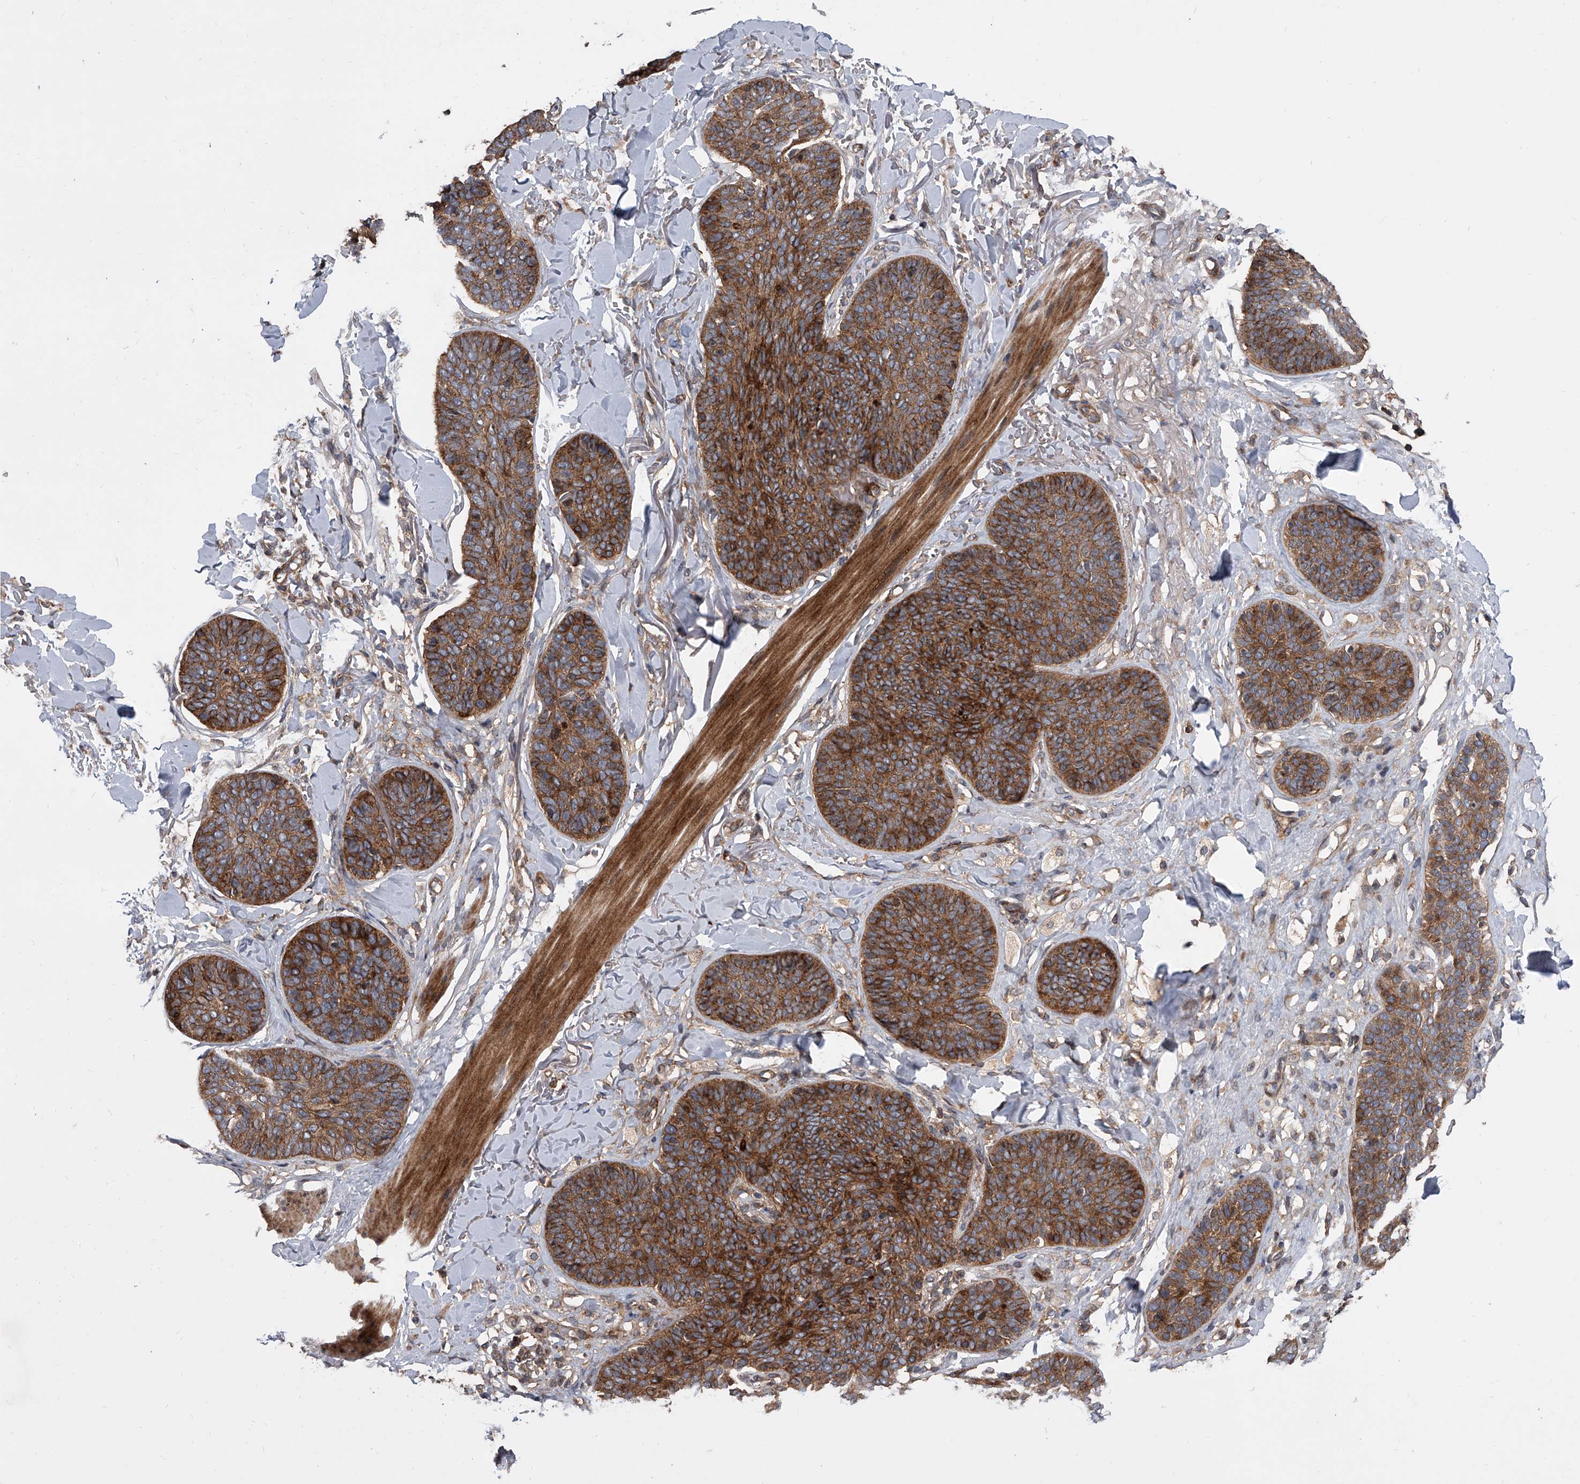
{"staining": {"intensity": "strong", "quantity": ">75%", "location": "cytoplasmic/membranous"}, "tissue": "skin cancer", "cell_type": "Tumor cells", "image_type": "cancer", "snomed": [{"axis": "morphology", "description": "Basal cell carcinoma"}, {"axis": "topography", "description": "Skin"}], "caption": "Skin basal cell carcinoma stained with DAB IHC demonstrates high levels of strong cytoplasmic/membranous staining in approximately >75% of tumor cells.", "gene": "USP47", "patient": {"sex": "male", "age": 85}}